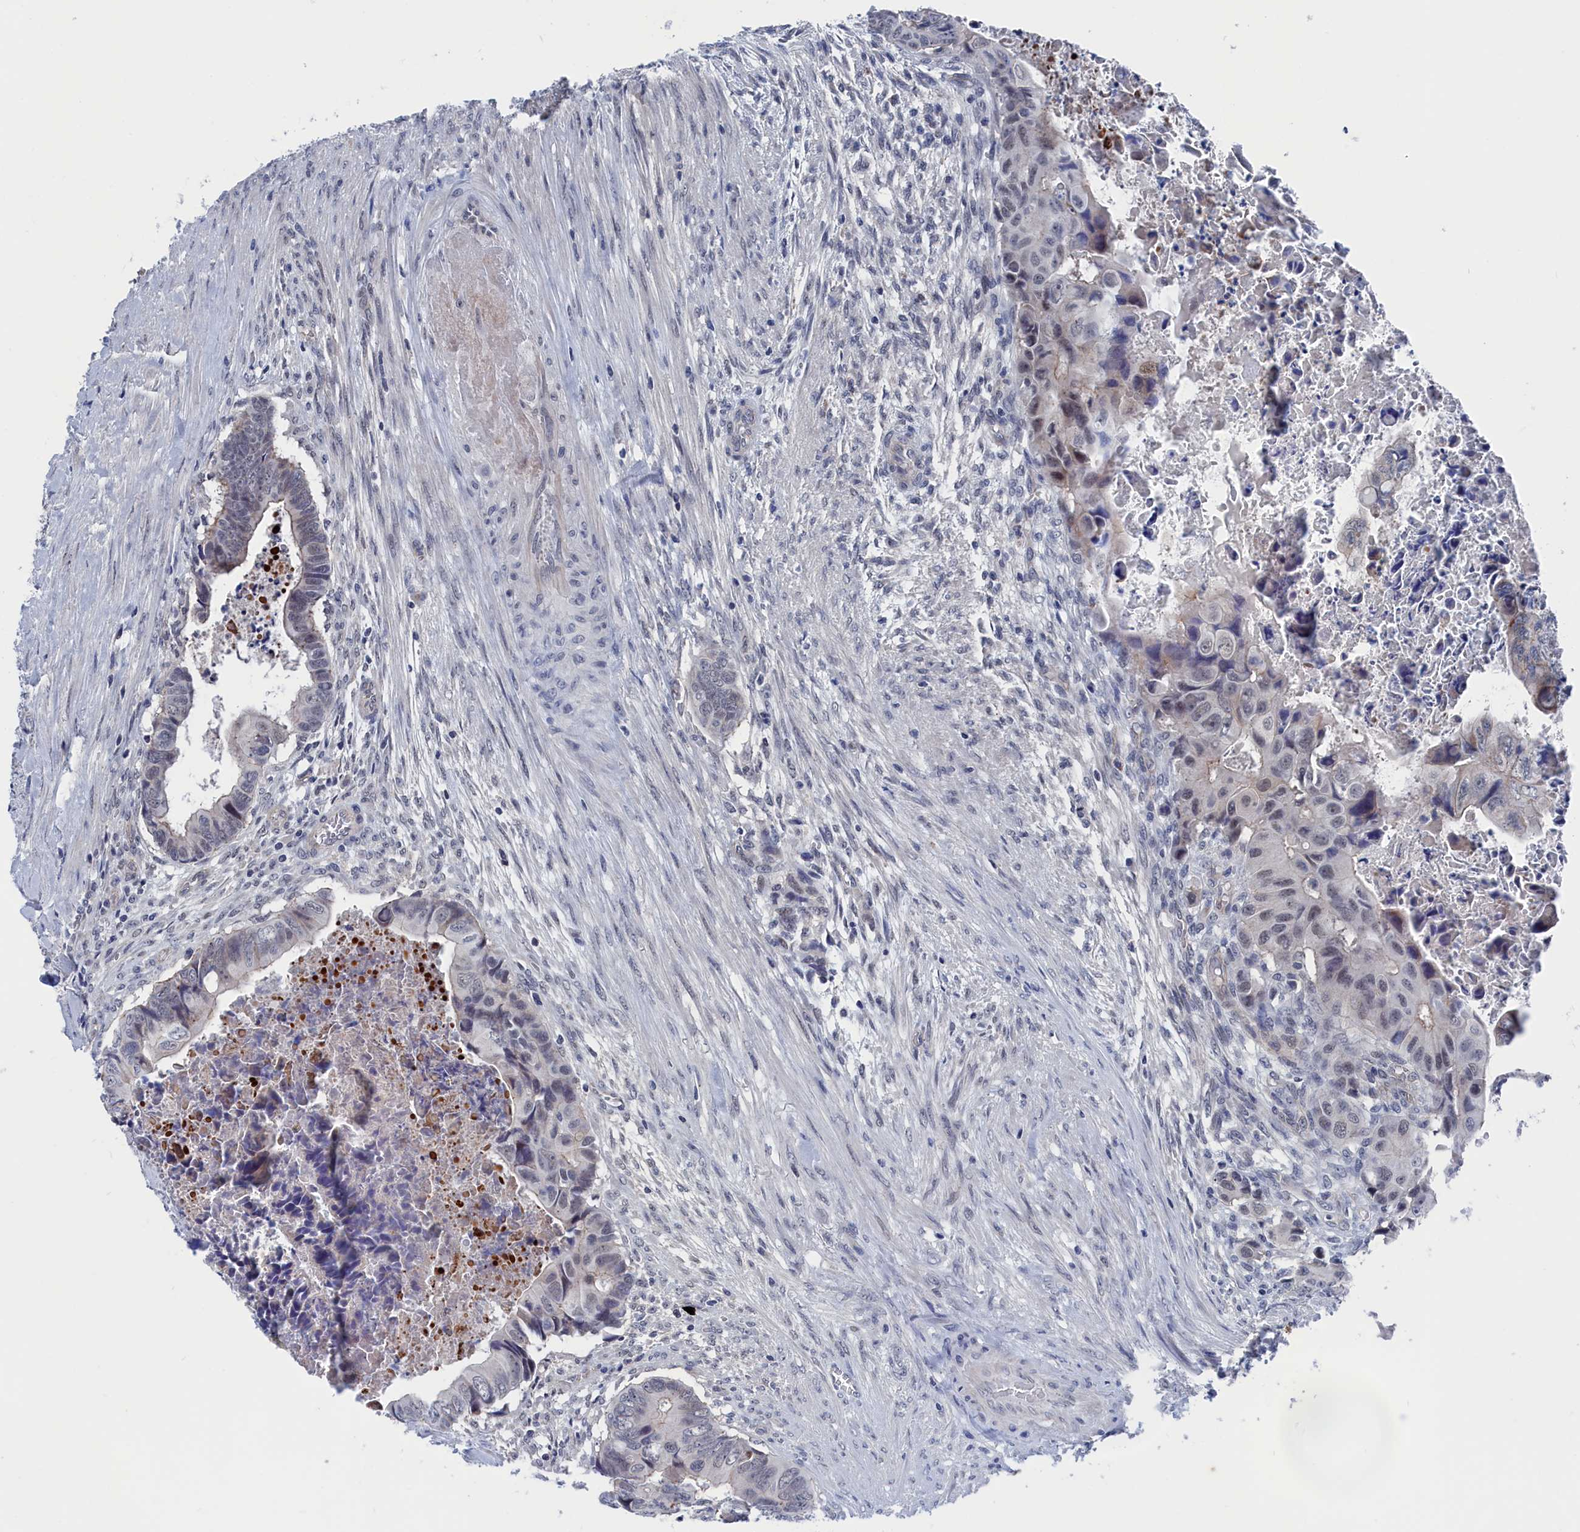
{"staining": {"intensity": "weak", "quantity": "<25%", "location": "cytoplasmic/membranous"}, "tissue": "colorectal cancer", "cell_type": "Tumor cells", "image_type": "cancer", "snomed": [{"axis": "morphology", "description": "Adenocarcinoma, NOS"}, {"axis": "topography", "description": "Rectum"}], "caption": "IHC of human colorectal cancer (adenocarcinoma) shows no expression in tumor cells.", "gene": "MARCHF3", "patient": {"sex": "female", "age": 78}}